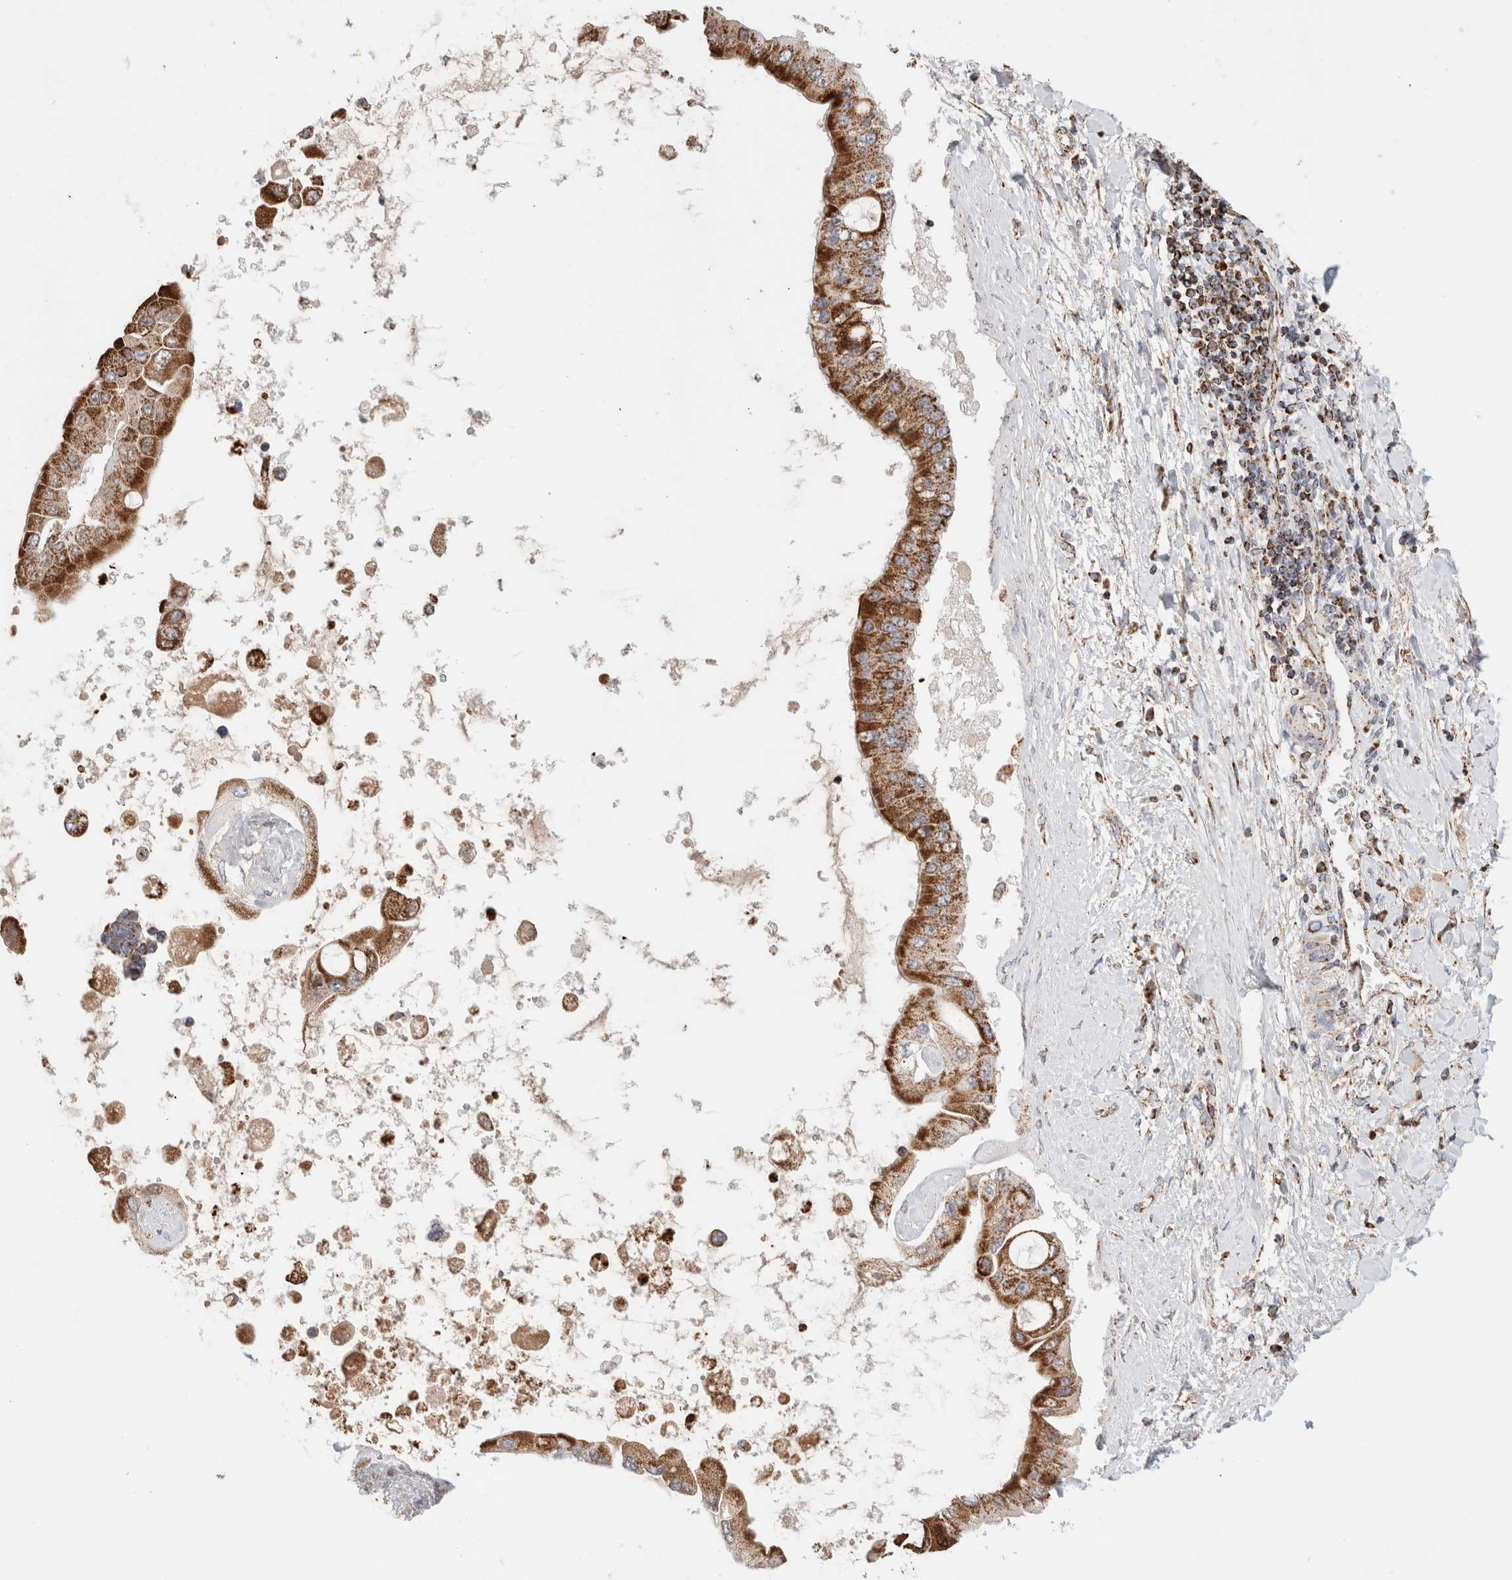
{"staining": {"intensity": "strong", "quantity": ">75%", "location": "cytoplasmic/membranous"}, "tissue": "liver cancer", "cell_type": "Tumor cells", "image_type": "cancer", "snomed": [{"axis": "morphology", "description": "Cholangiocarcinoma"}, {"axis": "topography", "description": "Liver"}], "caption": "IHC image of neoplastic tissue: liver cancer stained using immunohistochemistry demonstrates high levels of strong protein expression localized specifically in the cytoplasmic/membranous of tumor cells, appearing as a cytoplasmic/membranous brown color.", "gene": "C1QBP", "patient": {"sex": "male", "age": 50}}